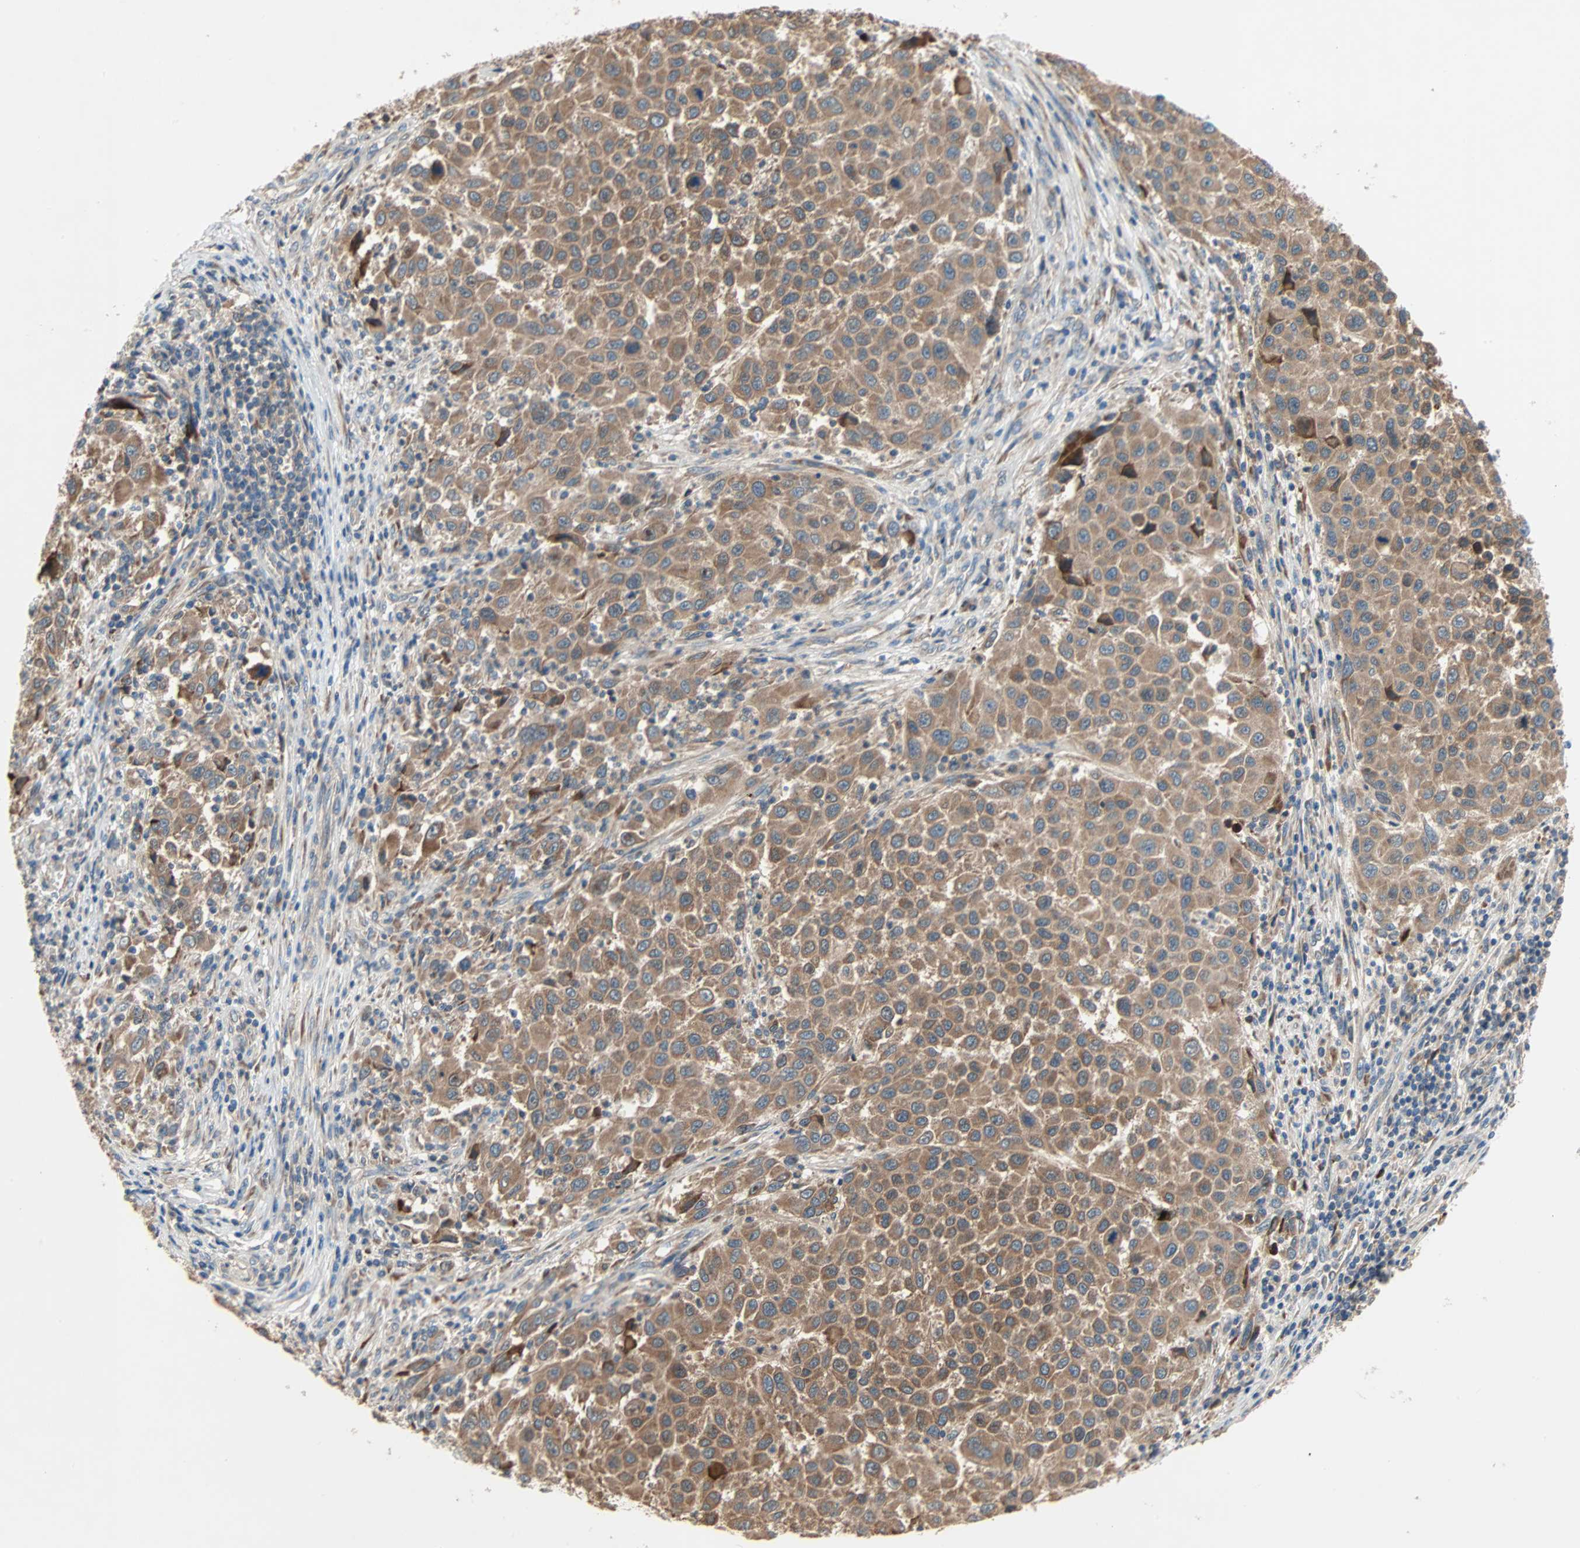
{"staining": {"intensity": "moderate", "quantity": ">75%", "location": "cytoplasmic/membranous"}, "tissue": "melanoma", "cell_type": "Tumor cells", "image_type": "cancer", "snomed": [{"axis": "morphology", "description": "Malignant melanoma, Metastatic site"}, {"axis": "topography", "description": "Lymph node"}], "caption": "Melanoma tissue reveals moderate cytoplasmic/membranous expression in approximately >75% of tumor cells, visualized by immunohistochemistry. (DAB (3,3'-diaminobenzidine) IHC with brightfield microscopy, high magnification).", "gene": "XYLT1", "patient": {"sex": "male", "age": 61}}